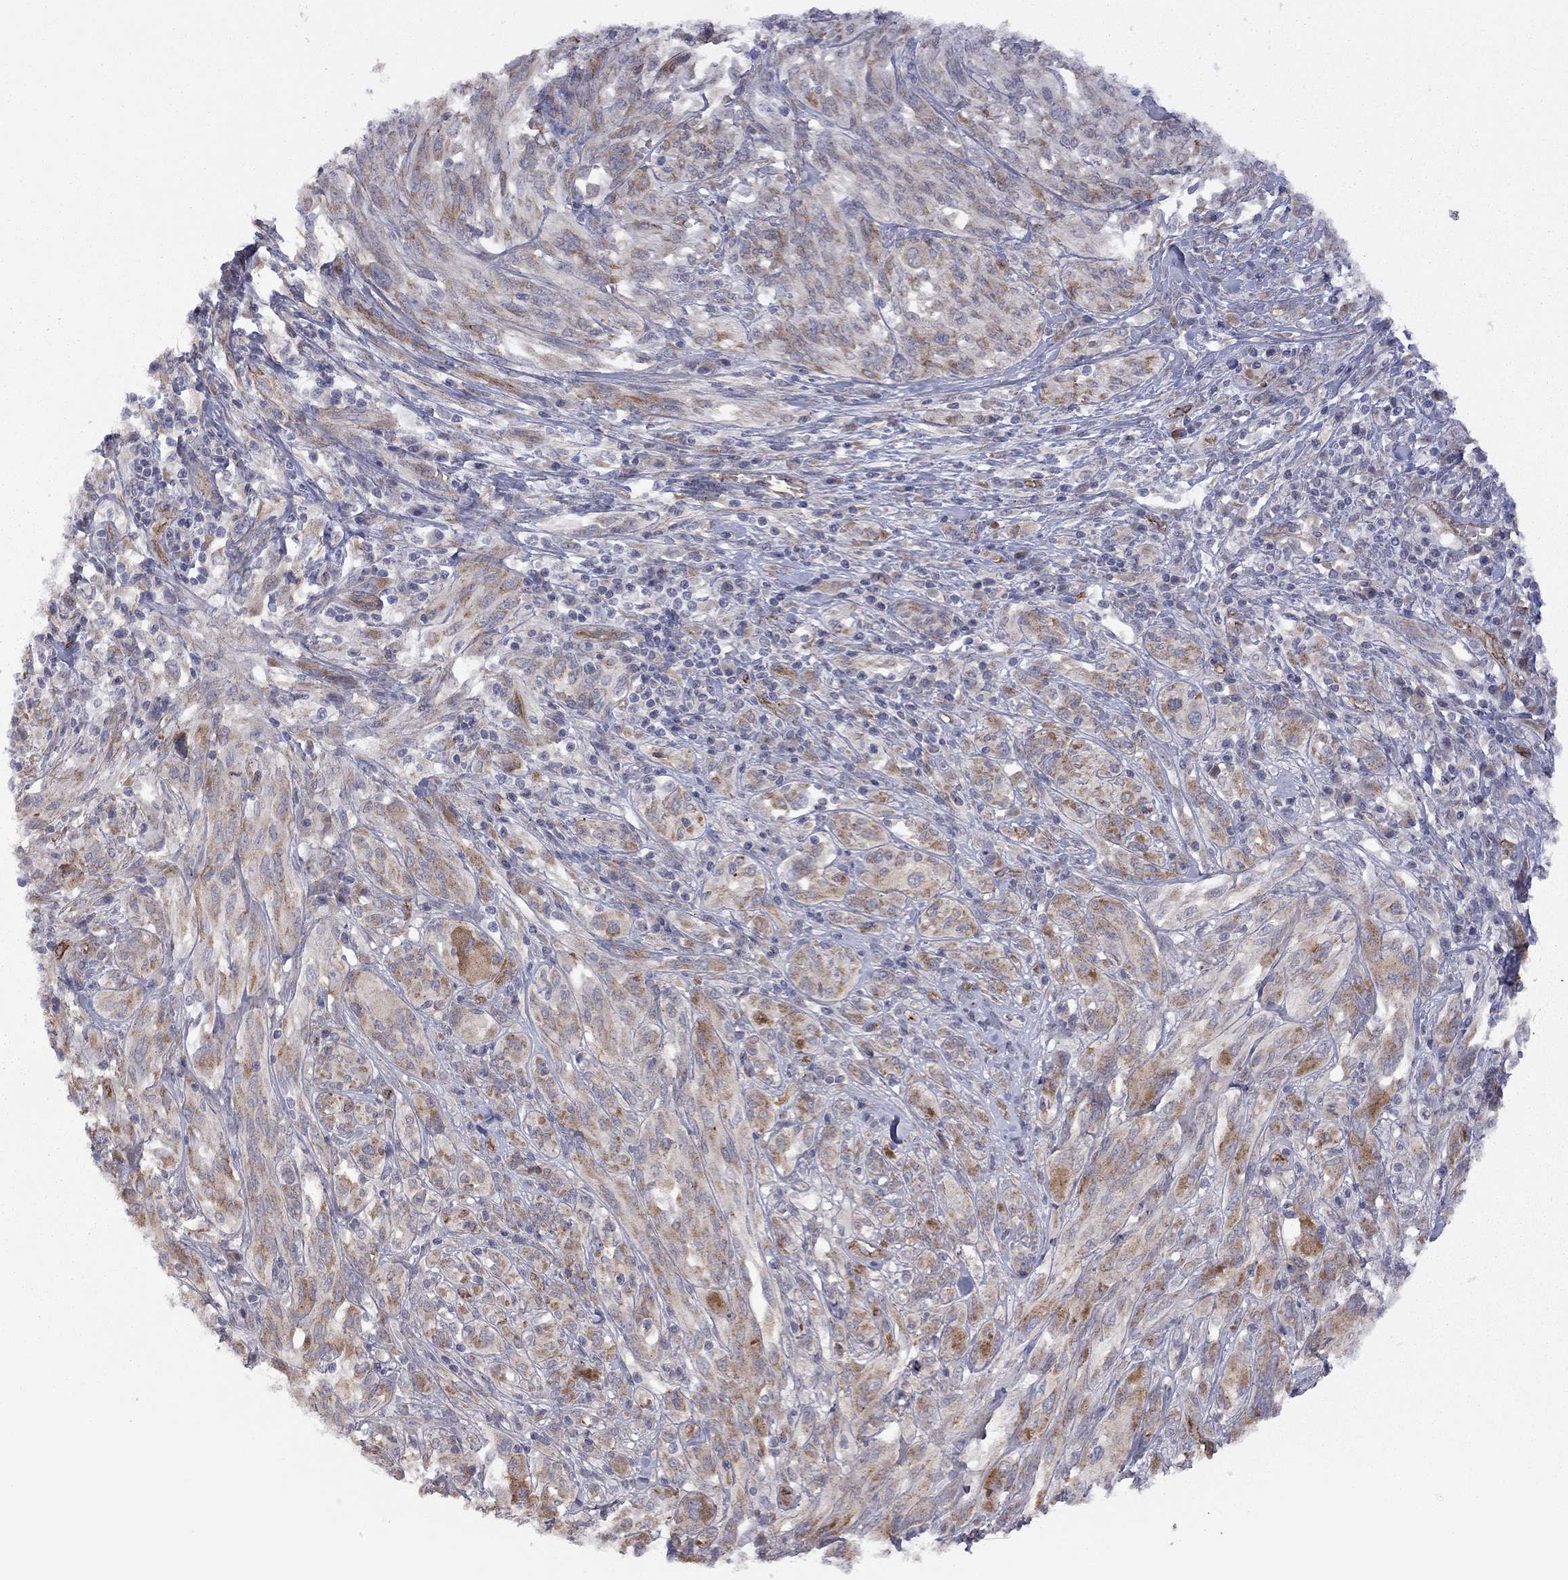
{"staining": {"intensity": "strong", "quantity": "<25%", "location": "cytoplasmic/membranous"}, "tissue": "melanoma", "cell_type": "Tumor cells", "image_type": "cancer", "snomed": [{"axis": "morphology", "description": "Malignant melanoma, NOS"}, {"axis": "topography", "description": "Skin"}], "caption": "Immunohistochemical staining of human melanoma reveals strong cytoplasmic/membranous protein staining in approximately <25% of tumor cells.", "gene": "EXOC3L2", "patient": {"sex": "female", "age": 91}}